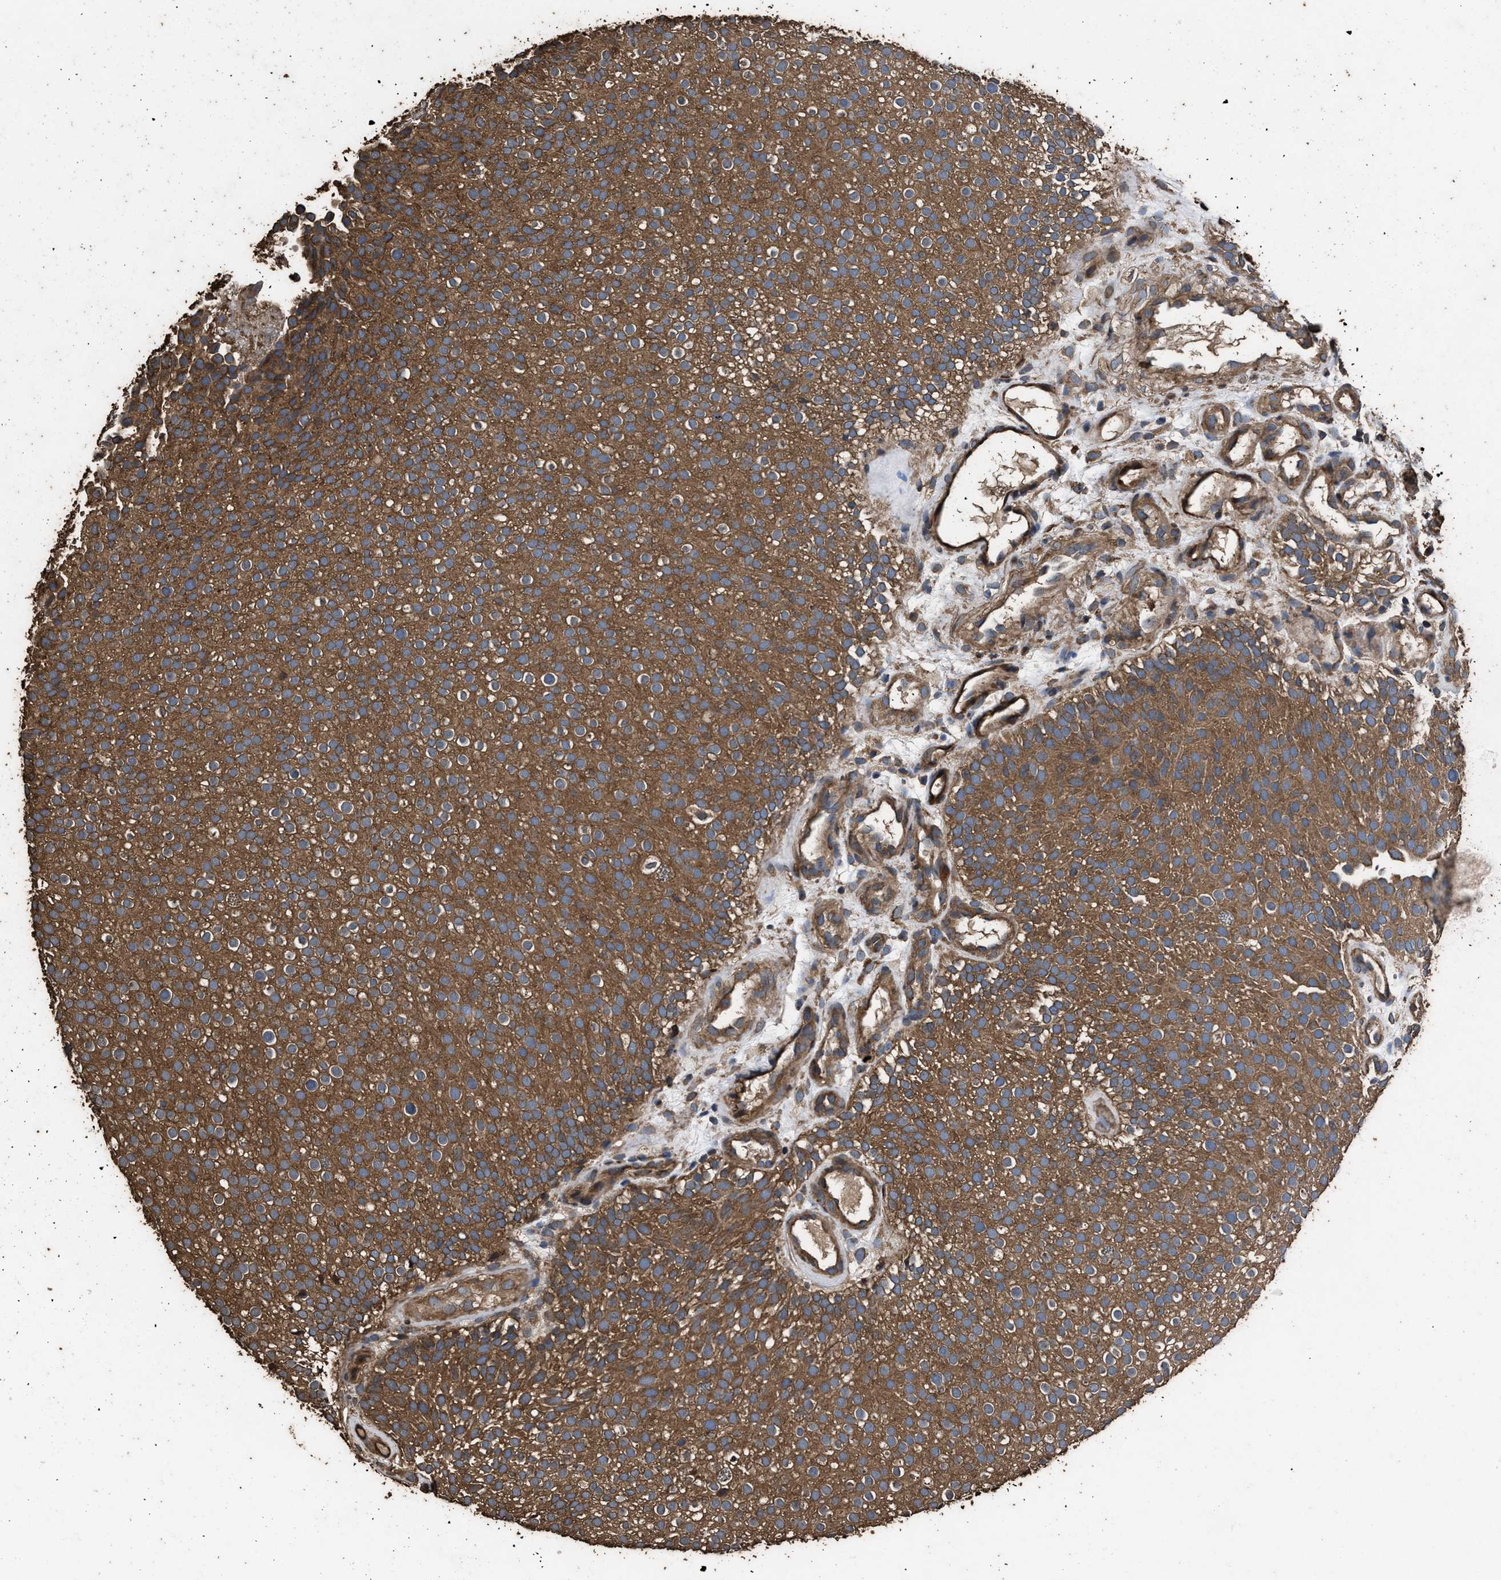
{"staining": {"intensity": "strong", "quantity": ">75%", "location": "cytoplasmic/membranous"}, "tissue": "urothelial cancer", "cell_type": "Tumor cells", "image_type": "cancer", "snomed": [{"axis": "morphology", "description": "Urothelial carcinoma, Low grade"}, {"axis": "topography", "description": "Urinary bladder"}], "caption": "Approximately >75% of tumor cells in urothelial cancer show strong cytoplasmic/membranous protein staining as visualized by brown immunohistochemical staining.", "gene": "ZMYND19", "patient": {"sex": "male", "age": 78}}